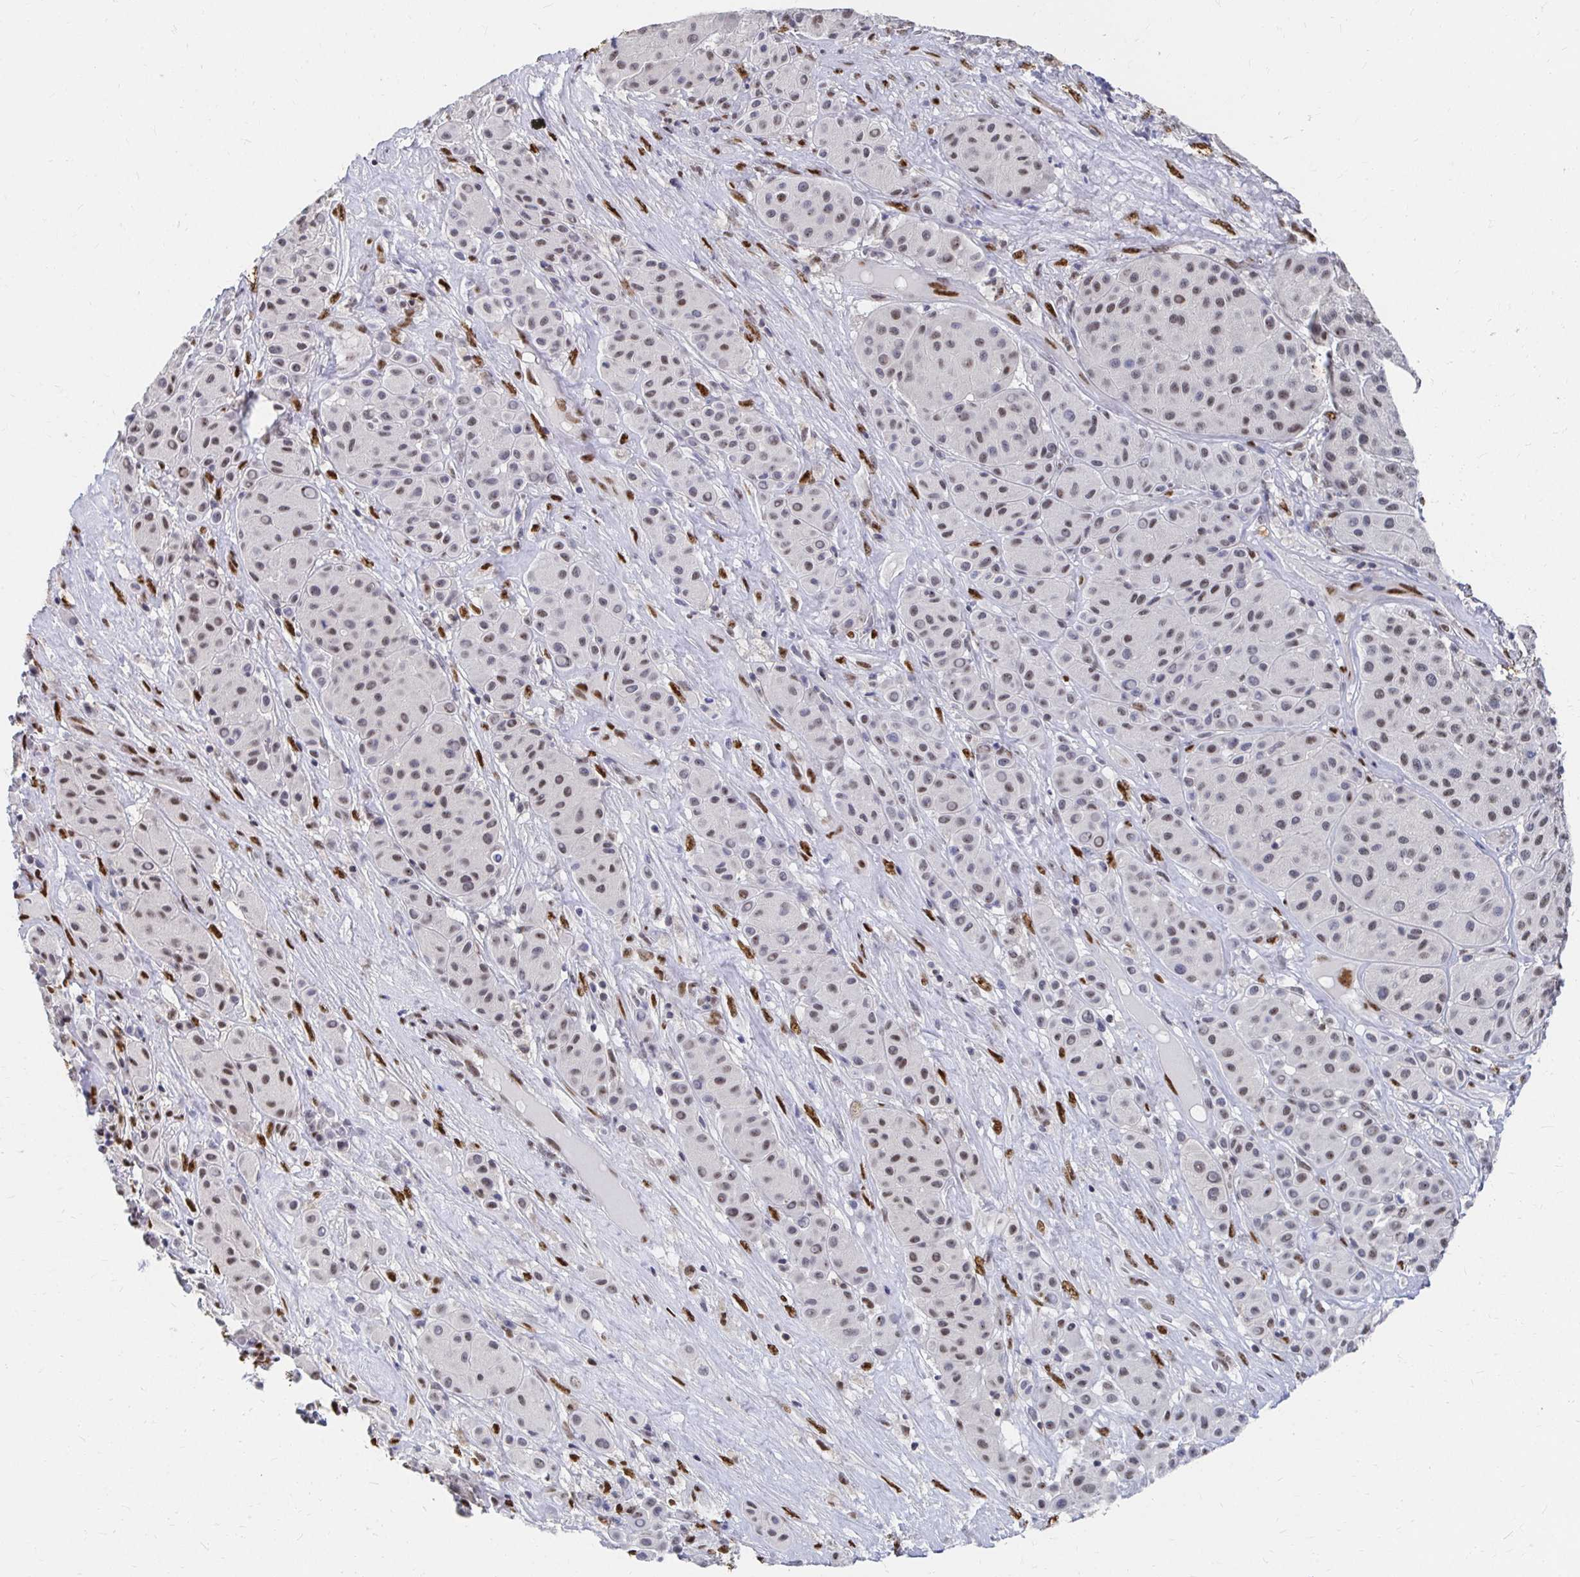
{"staining": {"intensity": "negative", "quantity": "none", "location": "none"}, "tissue": "melanoma", "cell_type": "Tumor cells", "image_type": "cancer", "snomed": [{"axis": "morphology", "description": "Malignant melanoma, Metastatic site"}, {"axis": "topography", "description": "Smooth muscle"}], "caption": "Tumor cells show no significant expression in melanoma.", "gene": "CLIC3", "patient": {"sex": "male", "age": 41}}